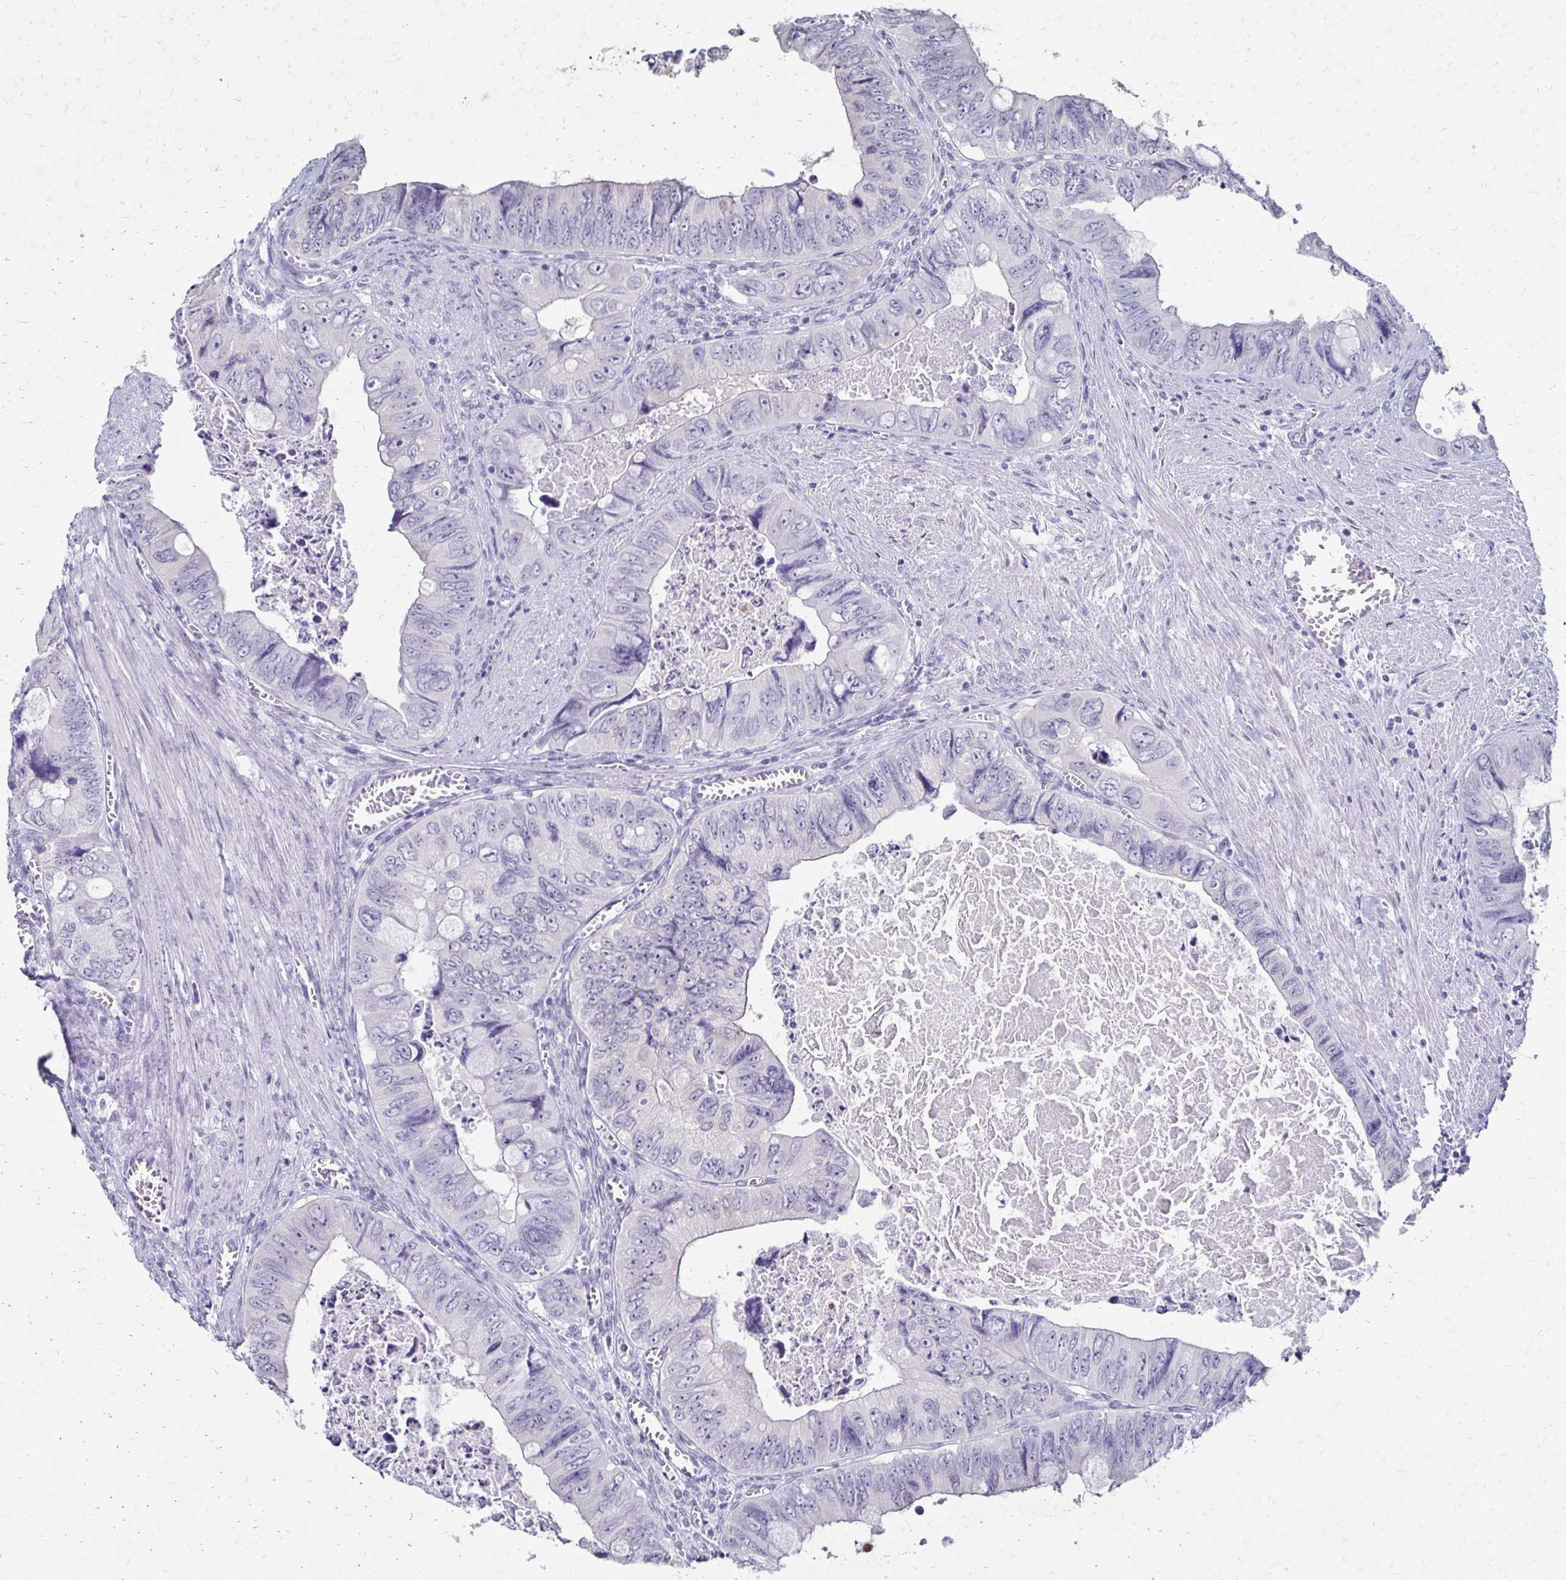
{"staining": {"intensity": "negative", "quantity": "none", "location": "none"}, "tissue": "colorectal cancer", "cell_type": "Tumor cells", "image_type": "cancer", "snomed": [{"axis": "morphology", "description": "Adenocarcinoma, NOS"}, {"axis": "topography", "description": "Colon"}], "caption": "There is no significant positivity in tumor cells of colorectal cancer. (Brightfield microscopy of DAB (3,3'-diaminobenzidine) immunohistochemistry (IHC) at high magnification).", "gene": "TOMM34", "patient": {"sex": "female", "age": 84}}